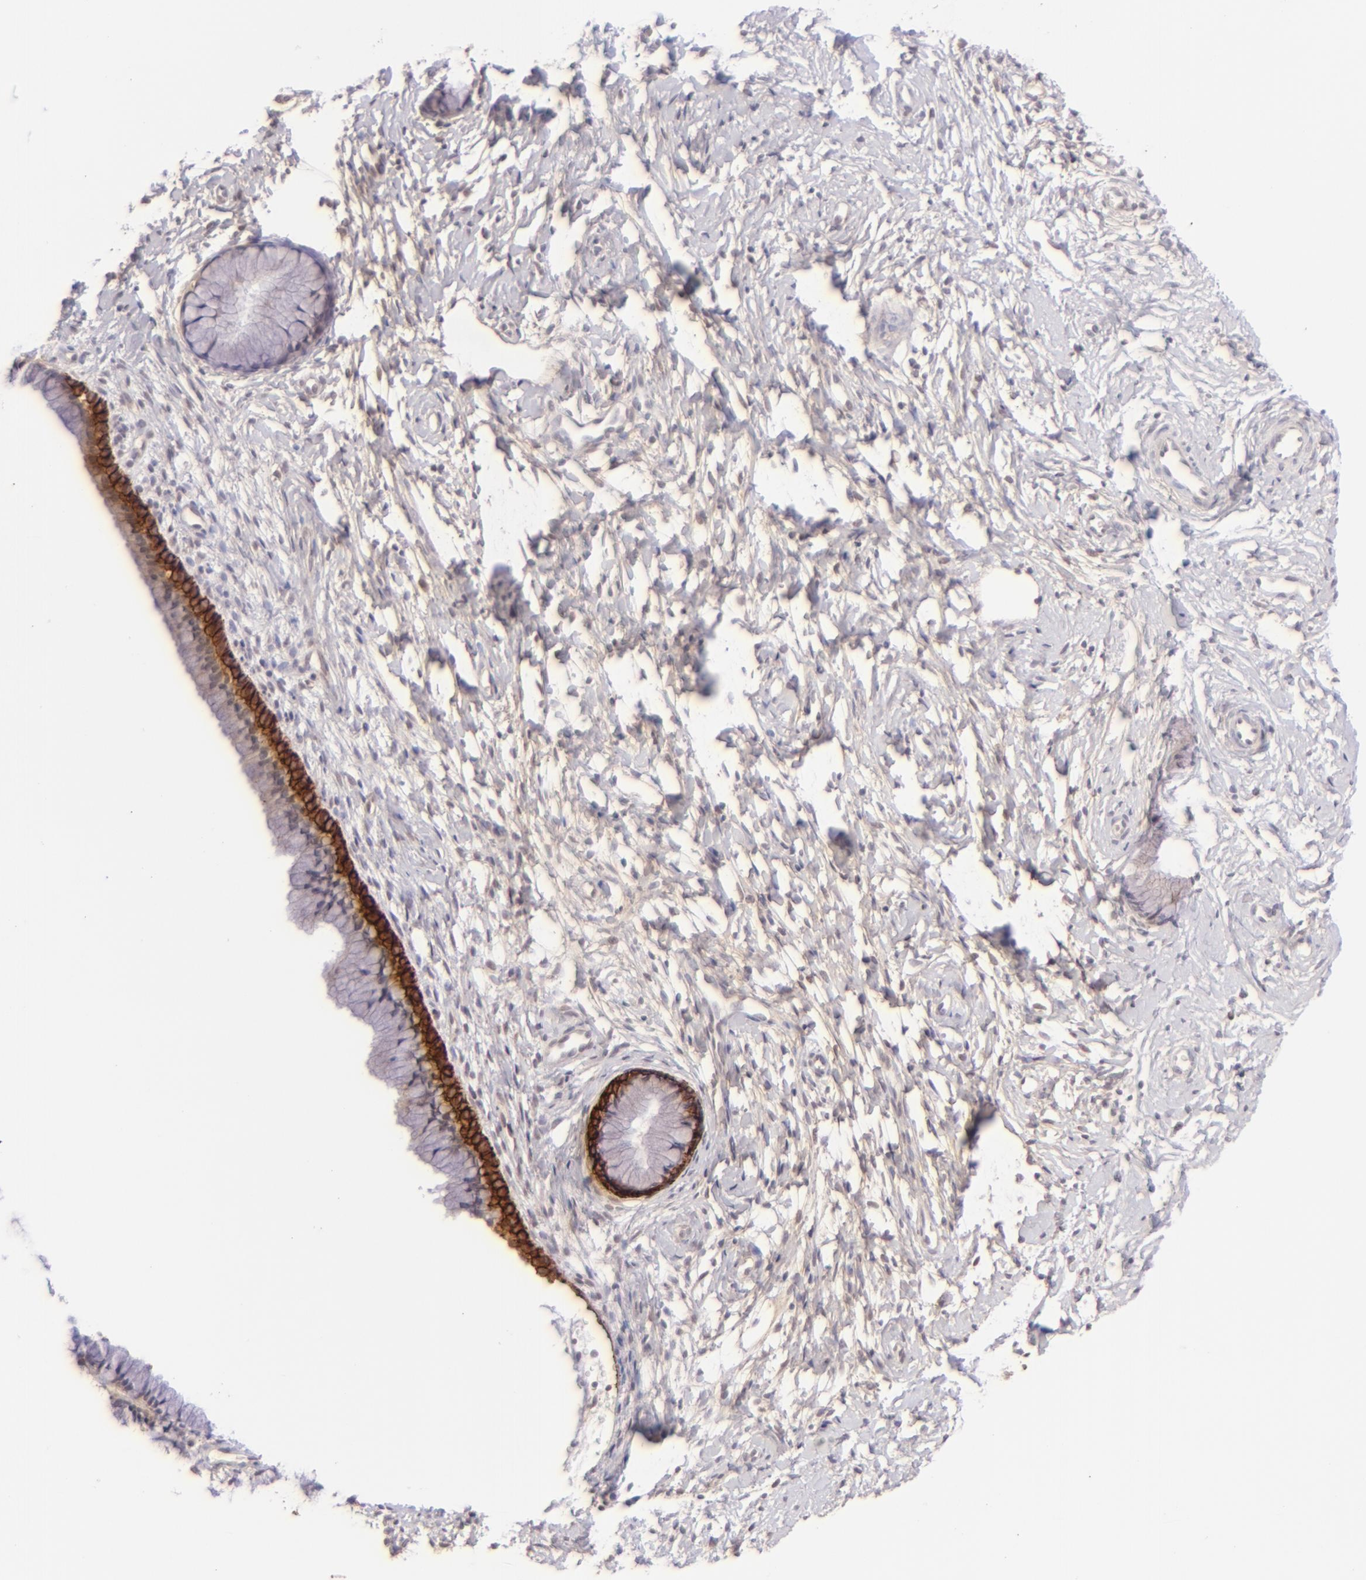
{"staining": {"intensity": "strong", "quantity": ">75%", "location": "cytoplasmic/membranous"}, "tissue": "cervix", "cell_type": "Glandular cells", "image_type": "normal", "snomed": [{"axis": "morphology", "description": "Normal tissue, NOS"}, {"axis": "topography", "description": "Cervix"}], "caption": "High-magnification brightfield microscopy of unremarkable cervix stained with DAB (3,3'-diaminobenzidine) (brown) and counterstained with hematoxylin (blue). glandular cells exhibit strong cytoplasmic/membranous staining is appreciated in approximately>75% of cells. (IHC, brightfield microscopy, high magnification).", "gene": "CLDN1", "patient": {"sex": "female", "age": 46}}